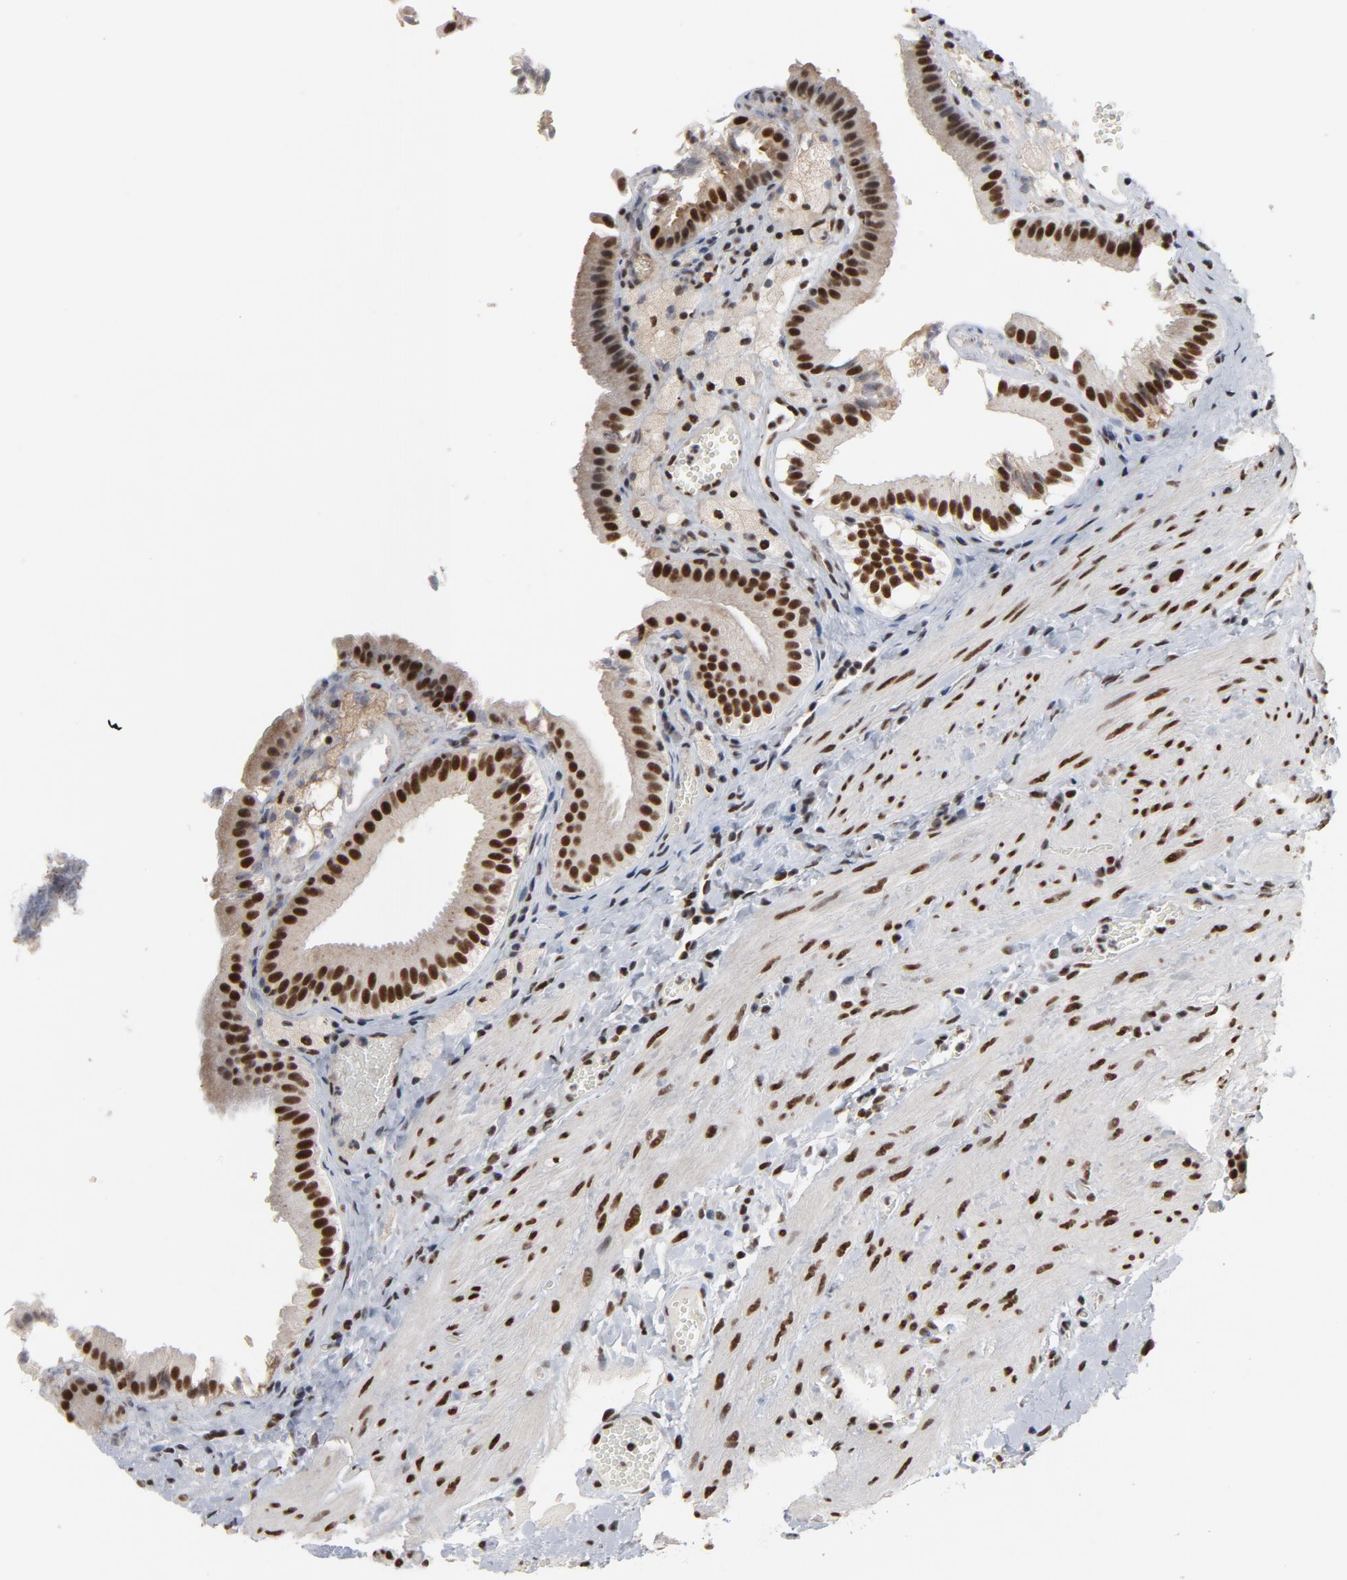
{"staining": {"intensity": "strong", "quantity": ">75%", "location": "nuclear"}, "tissue": "gallbladder", "cell_type": "Glandular cells", "image_type": "normal", "snomed": [{"axis": "morphology", "description": "Normal tissue, NOS"}, {"axis": "topography", "description": "Gallbladder"}], "caption": "Glandular cells reveal high levels of strong nuclear expression in approximately >75% of cells in benign gallbladder.", "gene": "MRE11", "patient": {"sex": "female", "age": 24}}